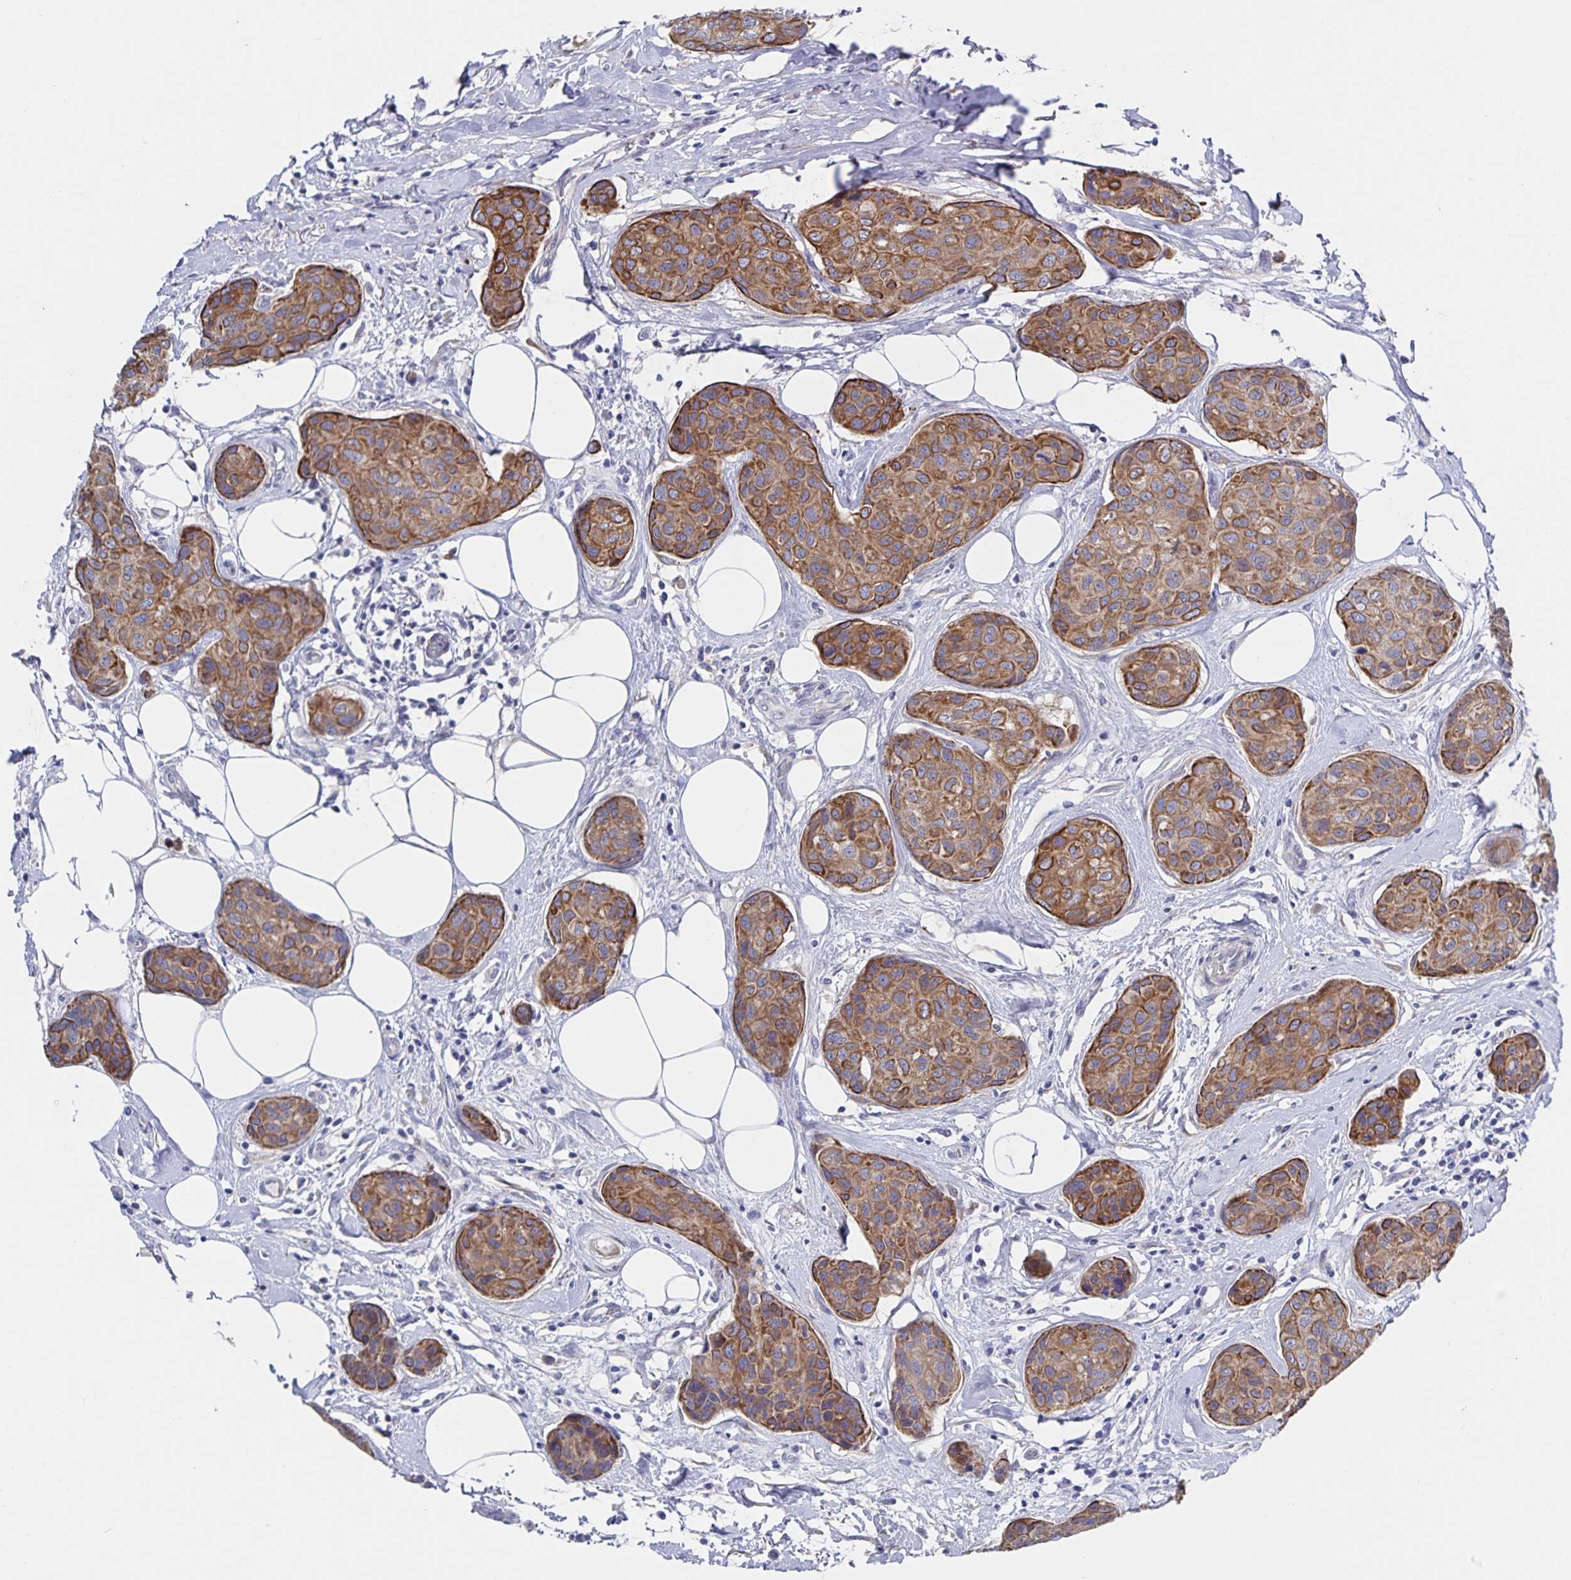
{"staining": {"intensity": "moderate", "quantity": ">75%", "location": "cytoplasmic/membranous"}, "tissue": "breast cancer", "cell_type": "Tumor cells", "image_type": "cancer", "snomed": [{"axis": "morphology", "description": "Duct carcinoma"}, {"axis": "topography", "description": "Breast"}], "caption": "Human breast infiltrating ductal carcinoma stained for a protein (brown) displays moderate cytoplasmic/membranous positive expression in approximately >75% of tumor cells.", "gene": "ZIK1", "patient": {"sex": "female", "age": 80}}